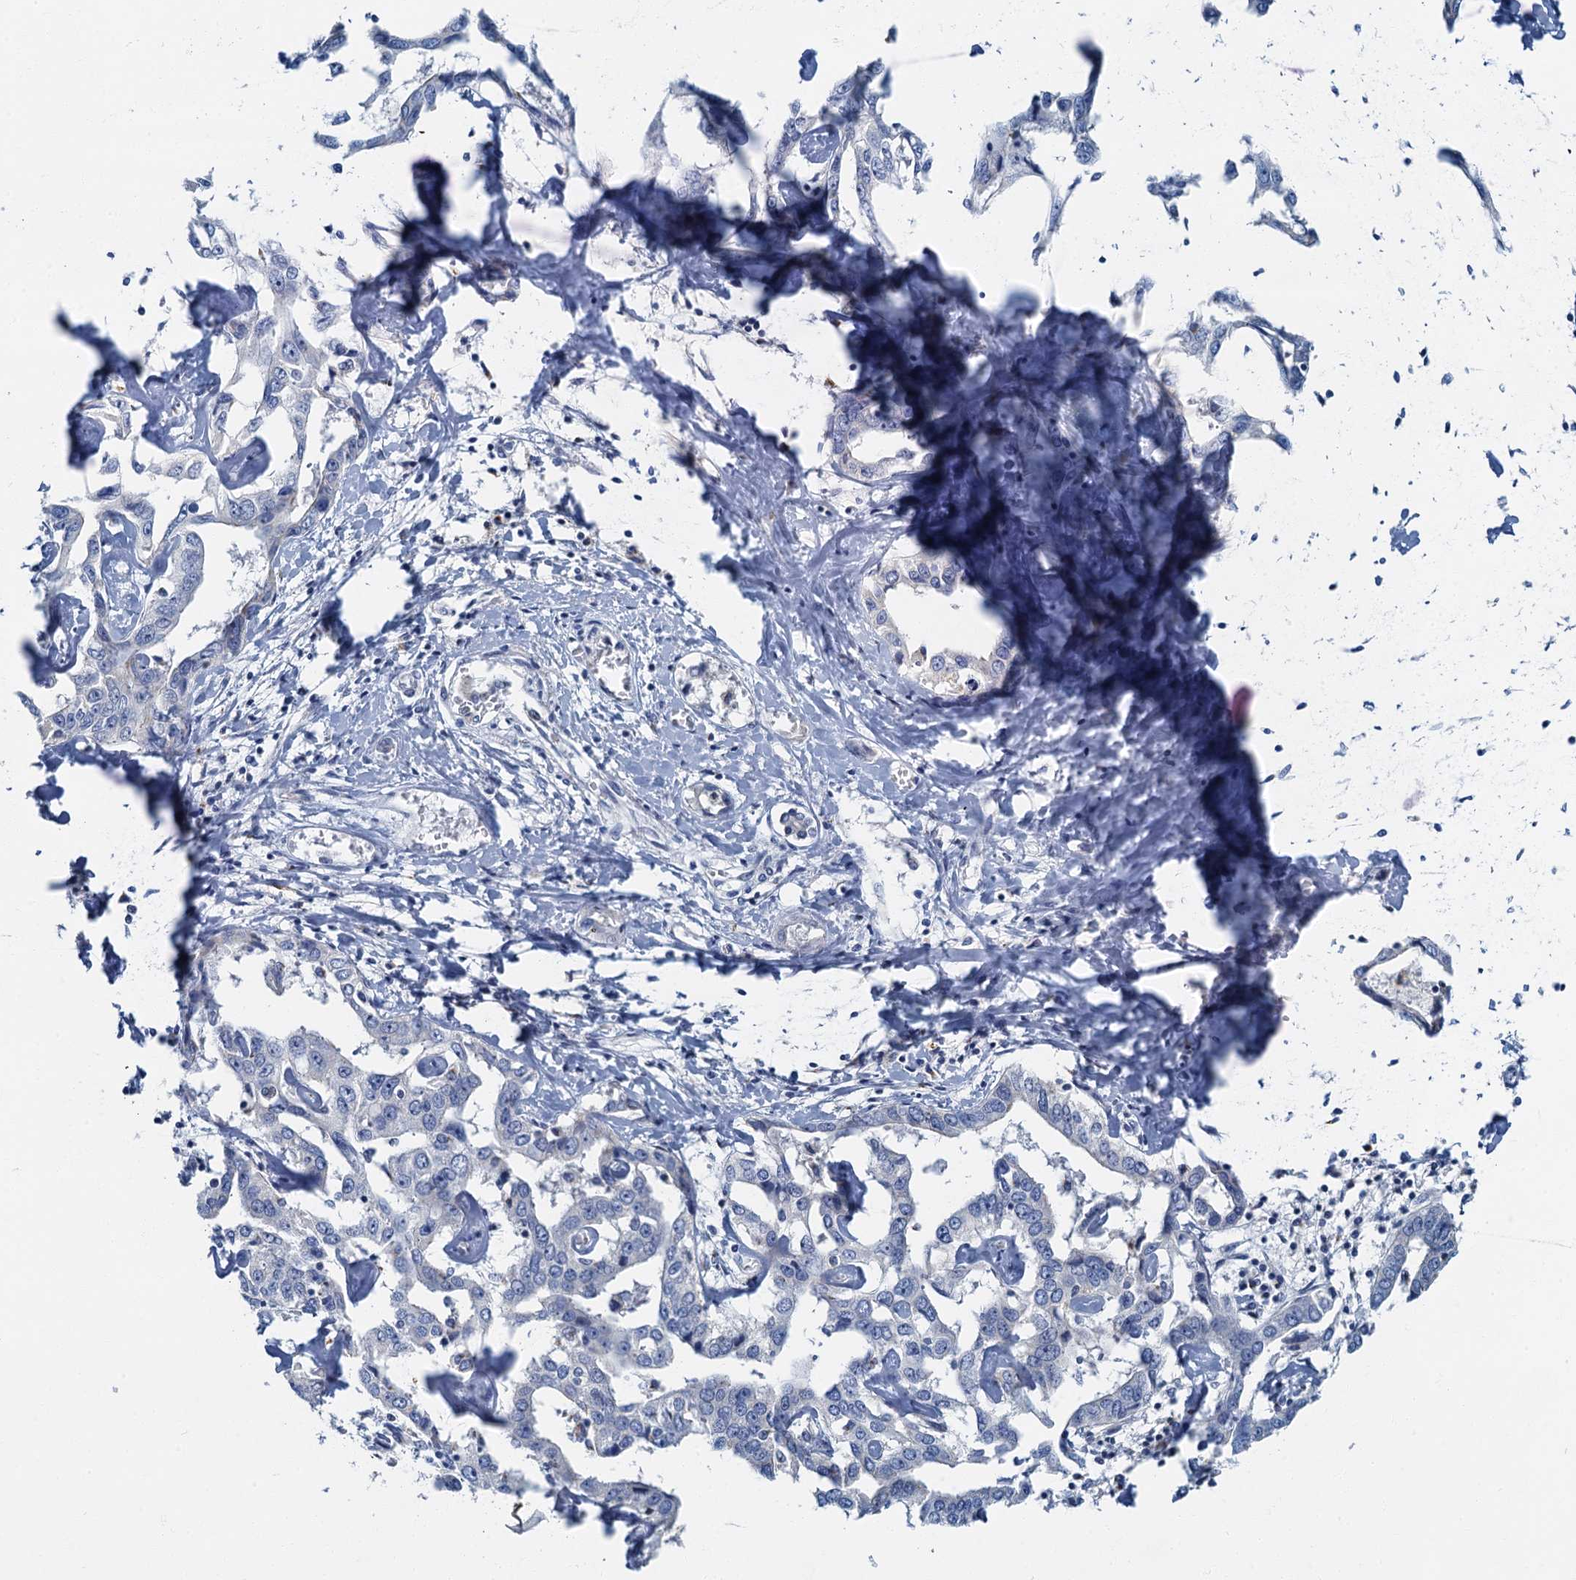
{"staining": {"intensity": "negative", "quantity": "none", "location": "none"}, "tissue": "liver cancer", "cell_type": "Tumor cells", "image_type": "cancer", "snomed": [{"axis": "morphology", "description": "Cholangiocarcinoma"}, {"axis": "topography", "description": "Liver"}], "caption": "Tumor cells are negative for protein expression in human liver cancer (cholangiocarcinoma).", "gene": "LYPD3", "patient": {"sex": "male", "age": 59}}